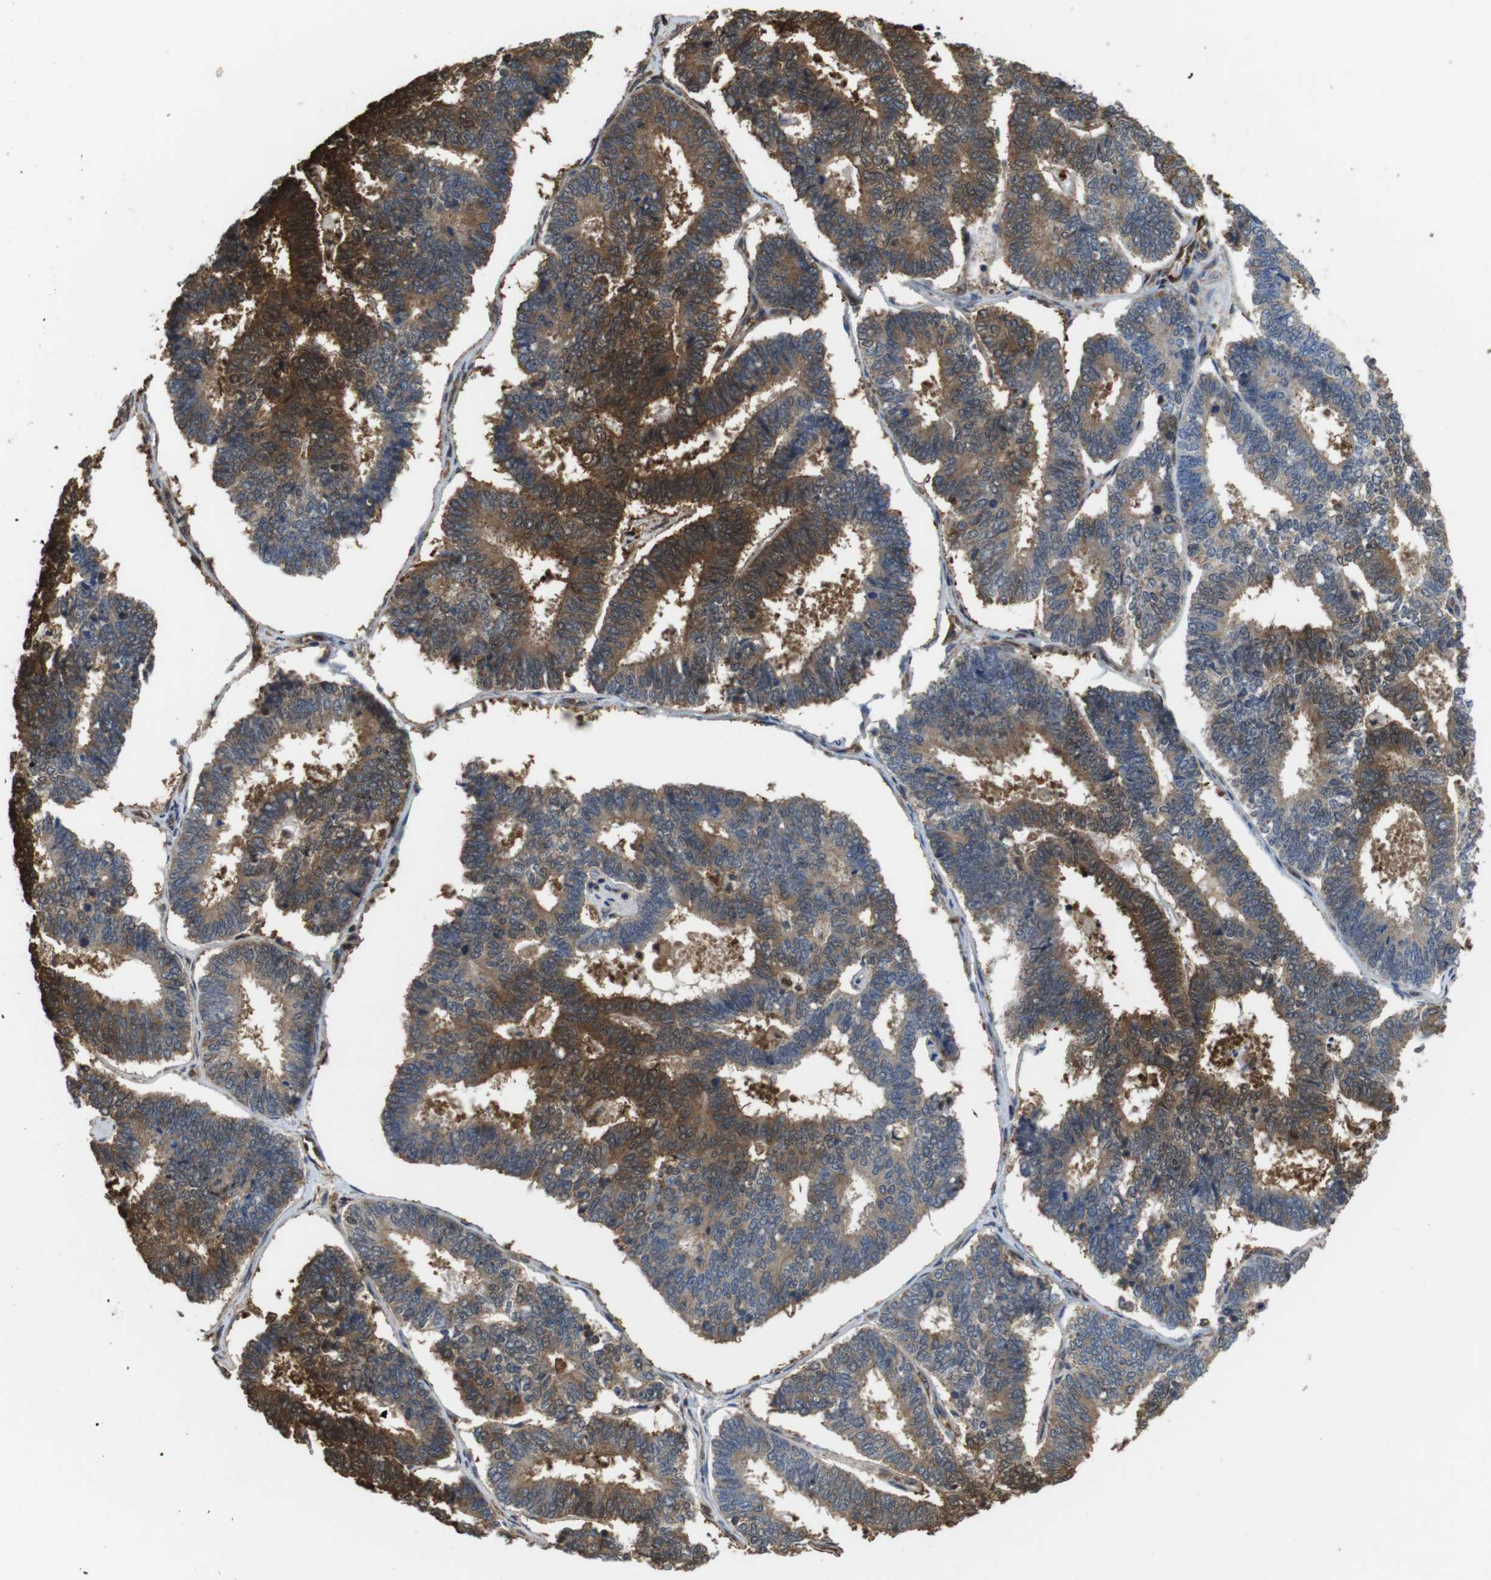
{"staining": {"intensity": "moderate", "quantity": ">75%", "location": "cytoplasmic/membranous,nuclear"}, "tissue": "endometrial cancer", "cell_type": "Tumor cells", "image_type": "cancer", "snomed": [{"axis": "morphology", "description": "Adenocarcinoma, NOS"}, {"axis": "topography", "description": "Endometrium"}], "caption": "This histopathology image demonstrates endometrial cancer (adenocarcinoma) stained with IHC to label a protein in brown. The cytoplasmic/membranous and nuclear of tumor cells show moderate positivity for the protein. Nuclei are counter-stained blue.", "gene": "LDHA", "patient": {"sex": "female", "age": 70}}